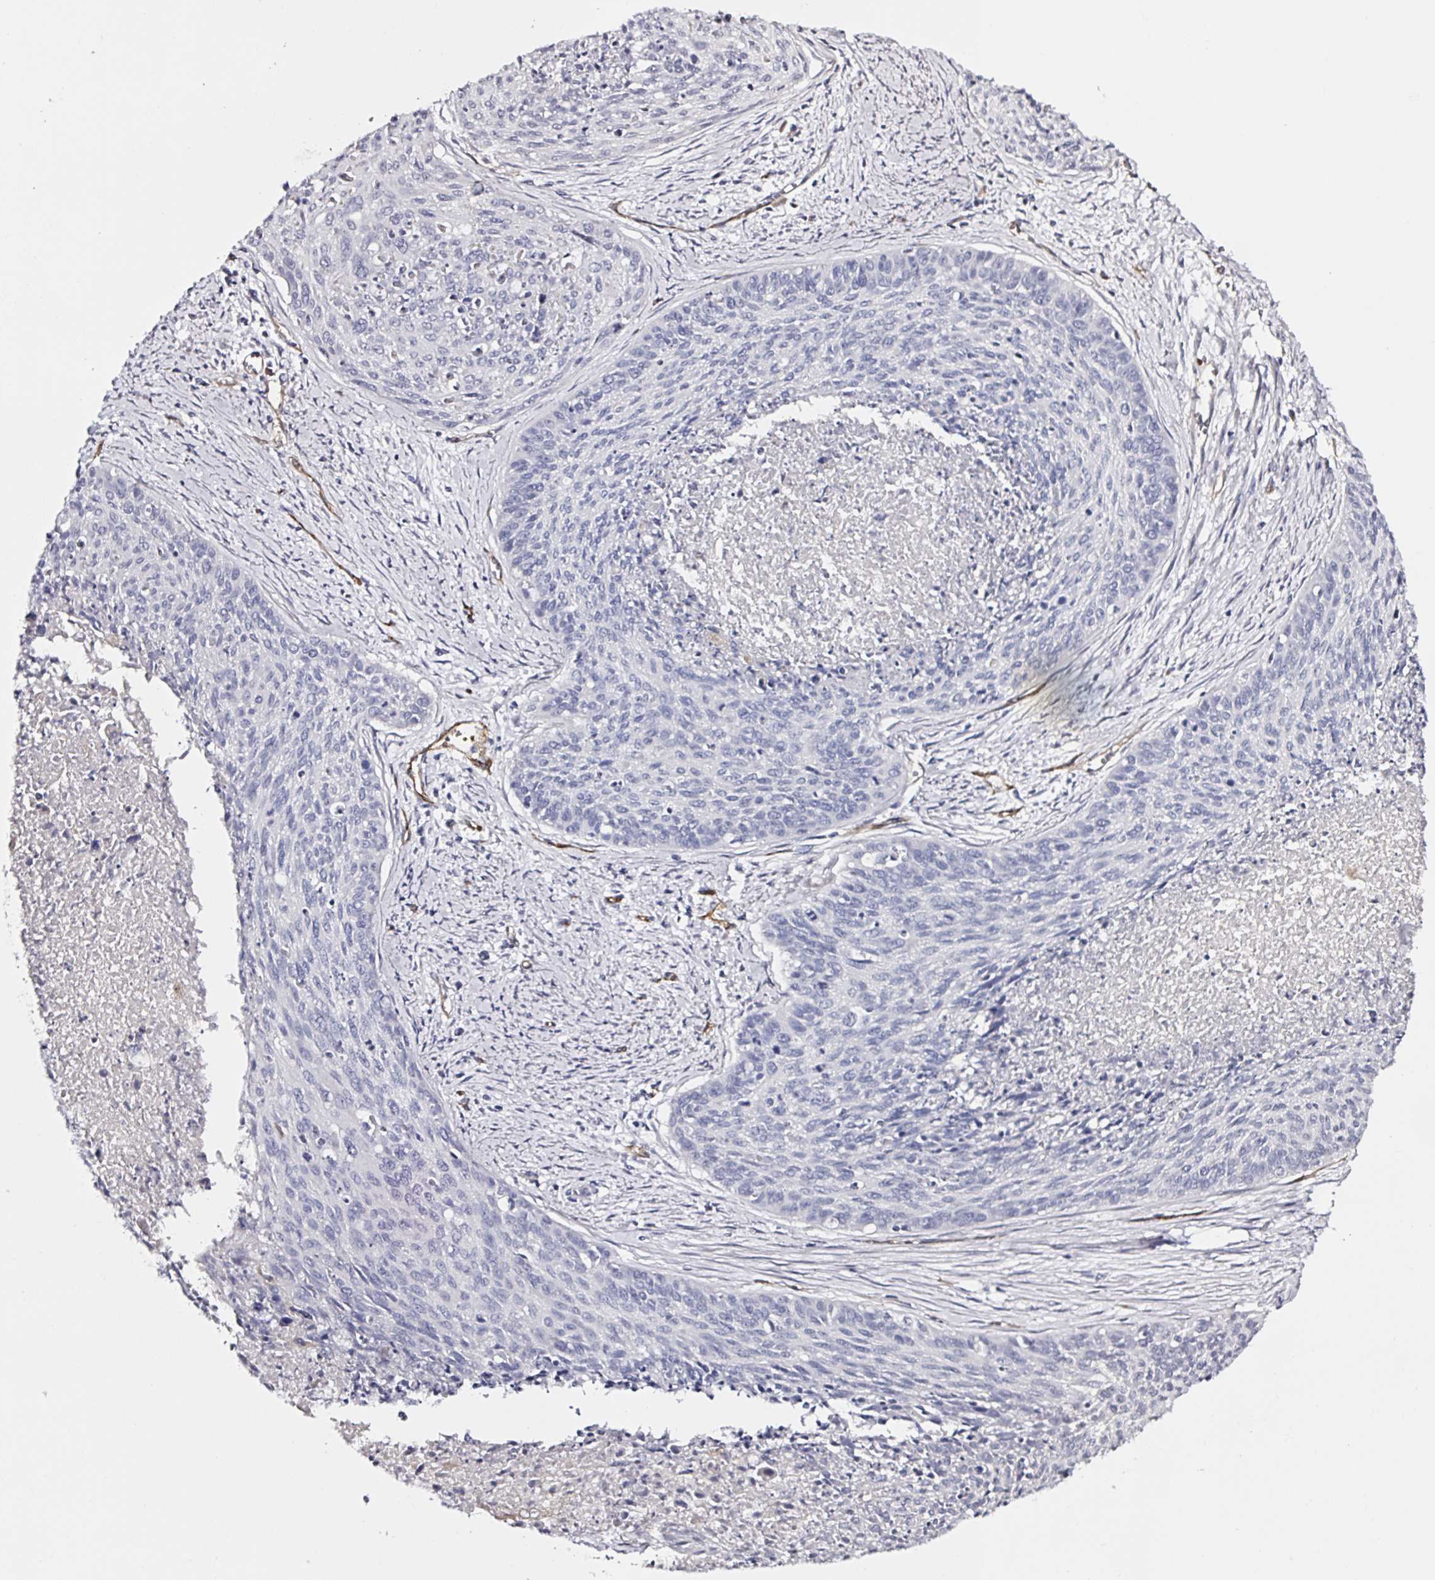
{"staining": {"intensity": "negative", "quantity": "none", "location": "none"}, "tissue": "cervical cancer", "cell_type": "Tumor cells", "image_type": "cancer", "snomed": [{"axis": "morphology", "description": "Squamous cell carcinoma, NOS"}, {"axis": "topography", "description": "Cervix"}], "caption": "Human cervical cancer stained for a protein using IHC displays no expression in tumor cells.", "gene": "ACSBG2", "patient": {"sex": "female", "age": 55}}